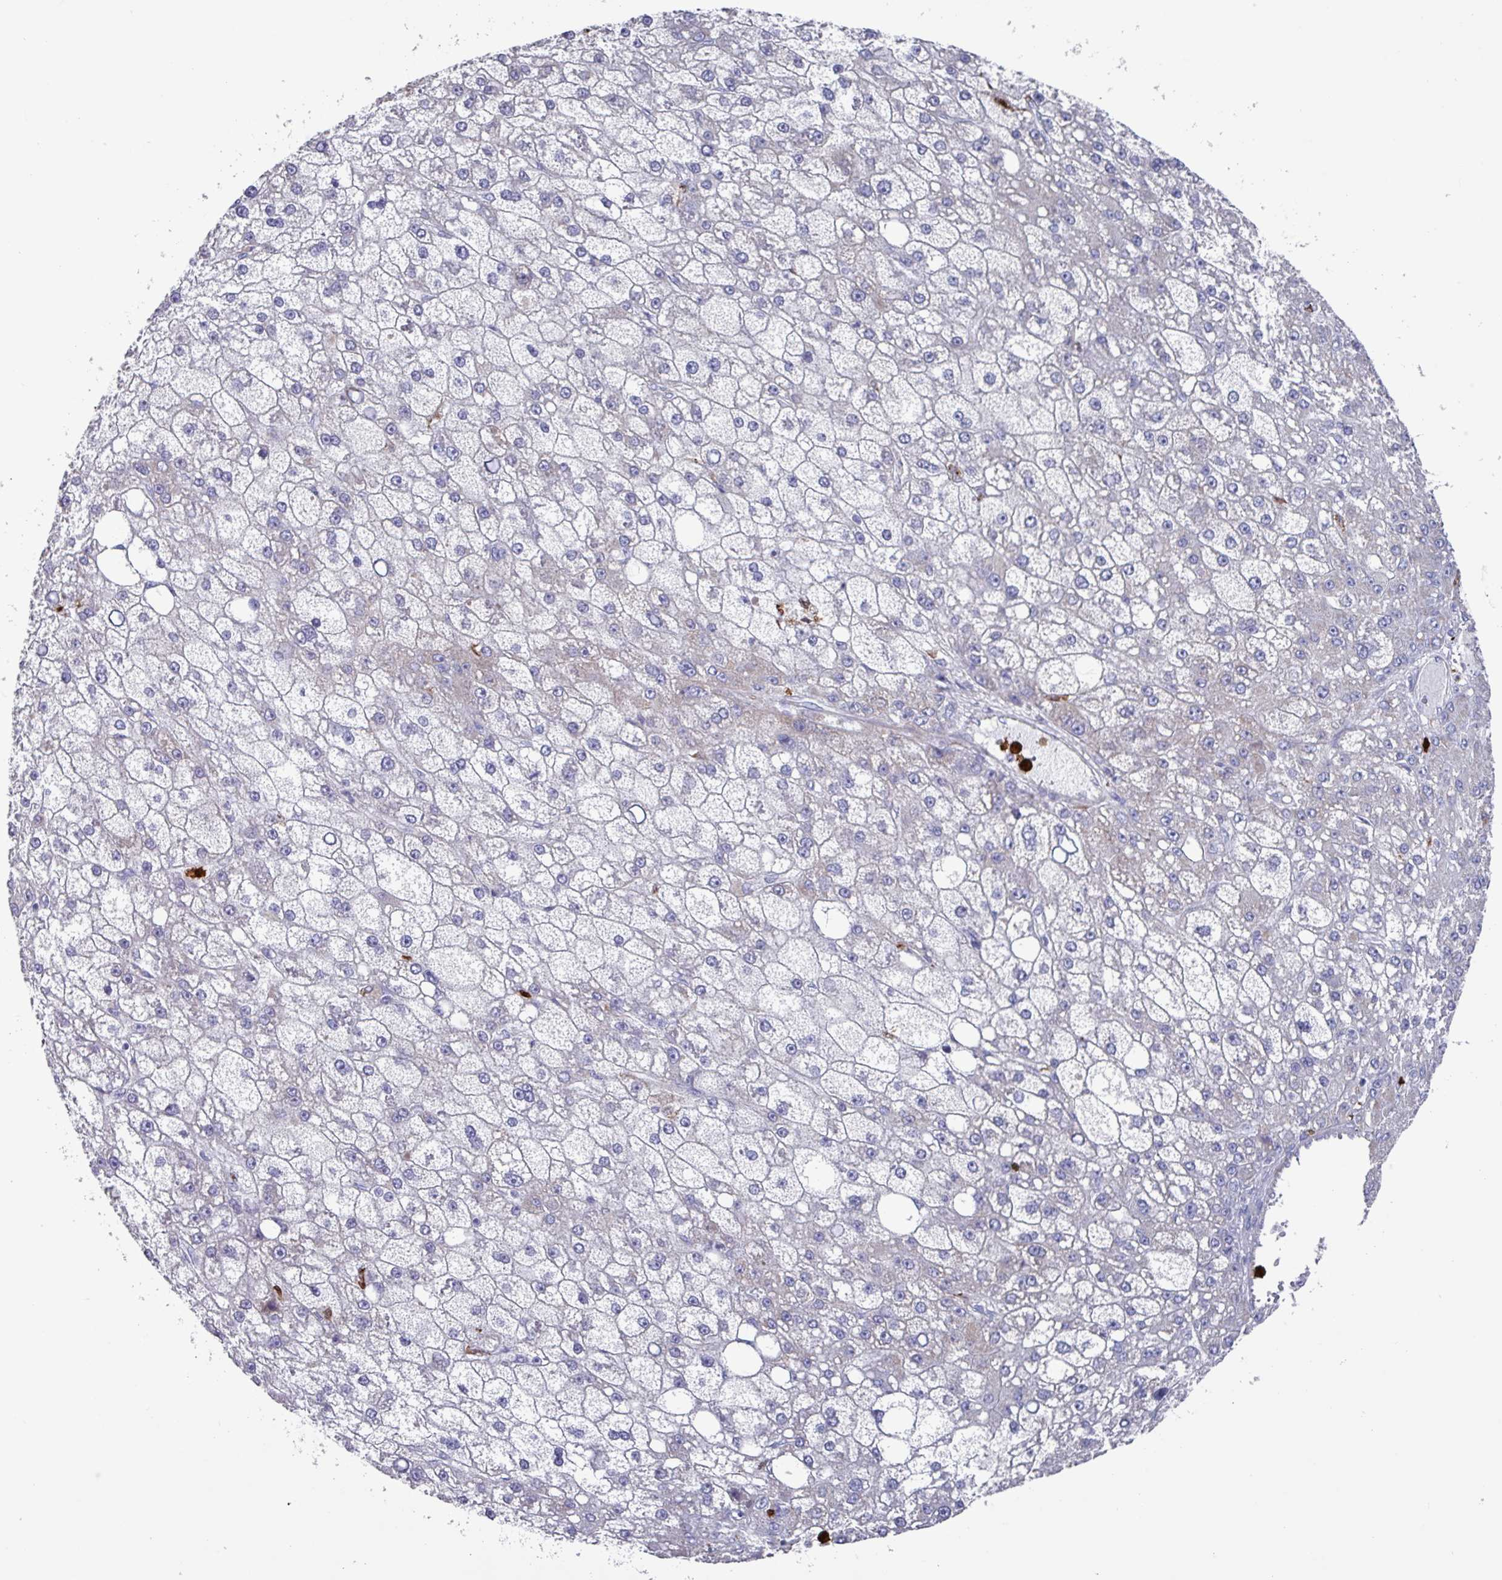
{"staining": {"intensity": "negative", "quantity": "none", "location": "none"}, "tissue": "liver cancer", "cell_type": "Tumor cells", "image_type": "cancer", "snomed": [{"axis": "morphology", "description": "Carcinoma, Hepatocellular, NOS"}, {"axis": "topography", "description": "Liver"}], "caption": "The micrograph displays no staining of tumor cells in liver hepatocellular carcinoma.", "gene": "UQCC2", "patient": {"sex": "male", "age": 67}}